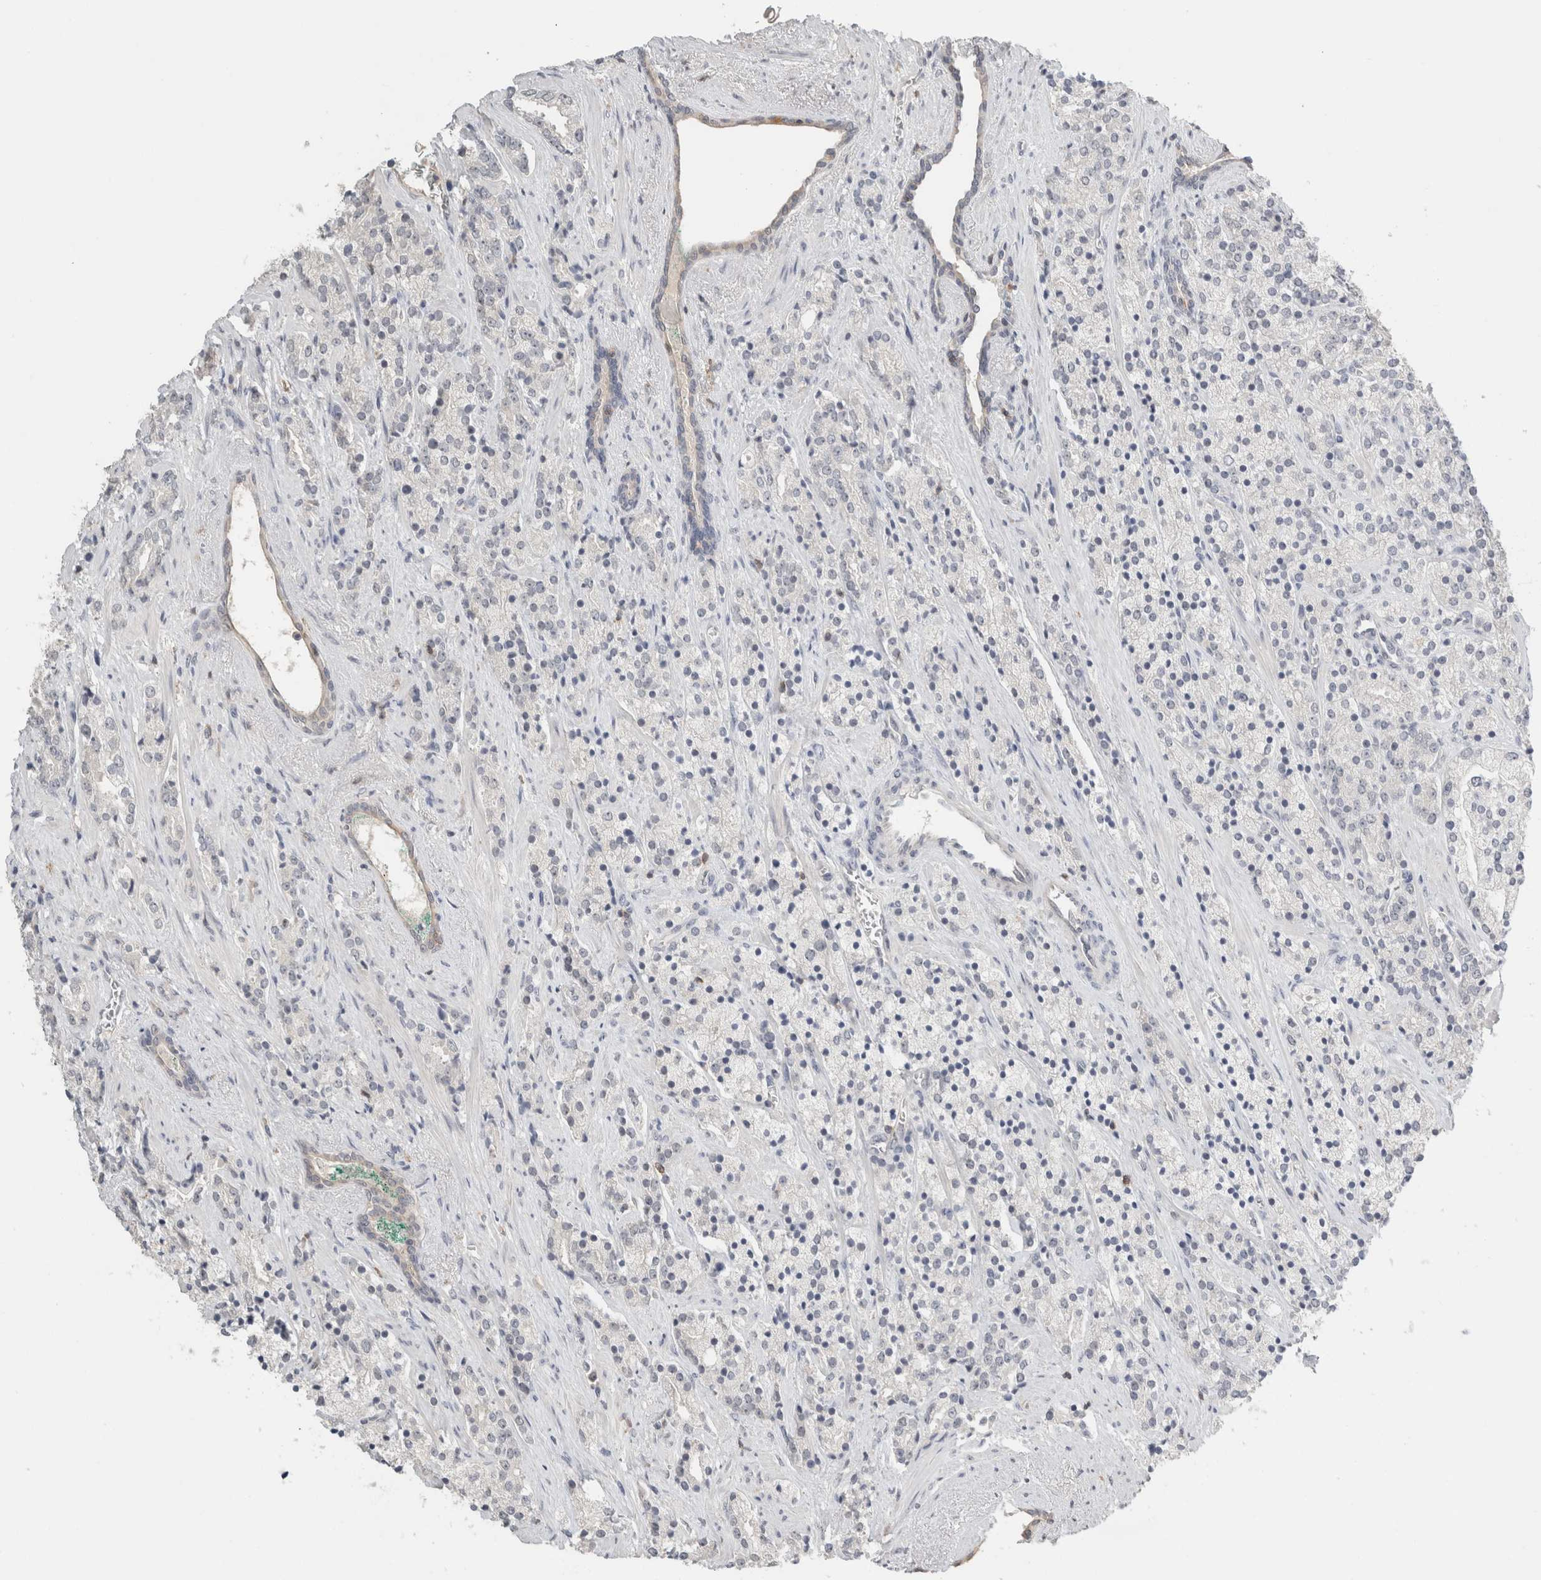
{"staining": {"intensity": "negative", "quantity": "none", "location": "none"}, "tissue": "prostate cancer", "cell_type": "Tumor cells", "image_type": "cancer", "snomed": [{"axis": "morphology", "description": "Adenocarcinoma, High grade"}, {"axis": "topography", "description": "Prostate"}], "caption": "High power microscopy photomicrograph of an immunohistochemistry (IHC) image of prostate high-grade adenocarcinoma, revealing no significant staining in tumor cells.", "gene": "TRAT1", "patient": {"sex": "male", "age": 71}}